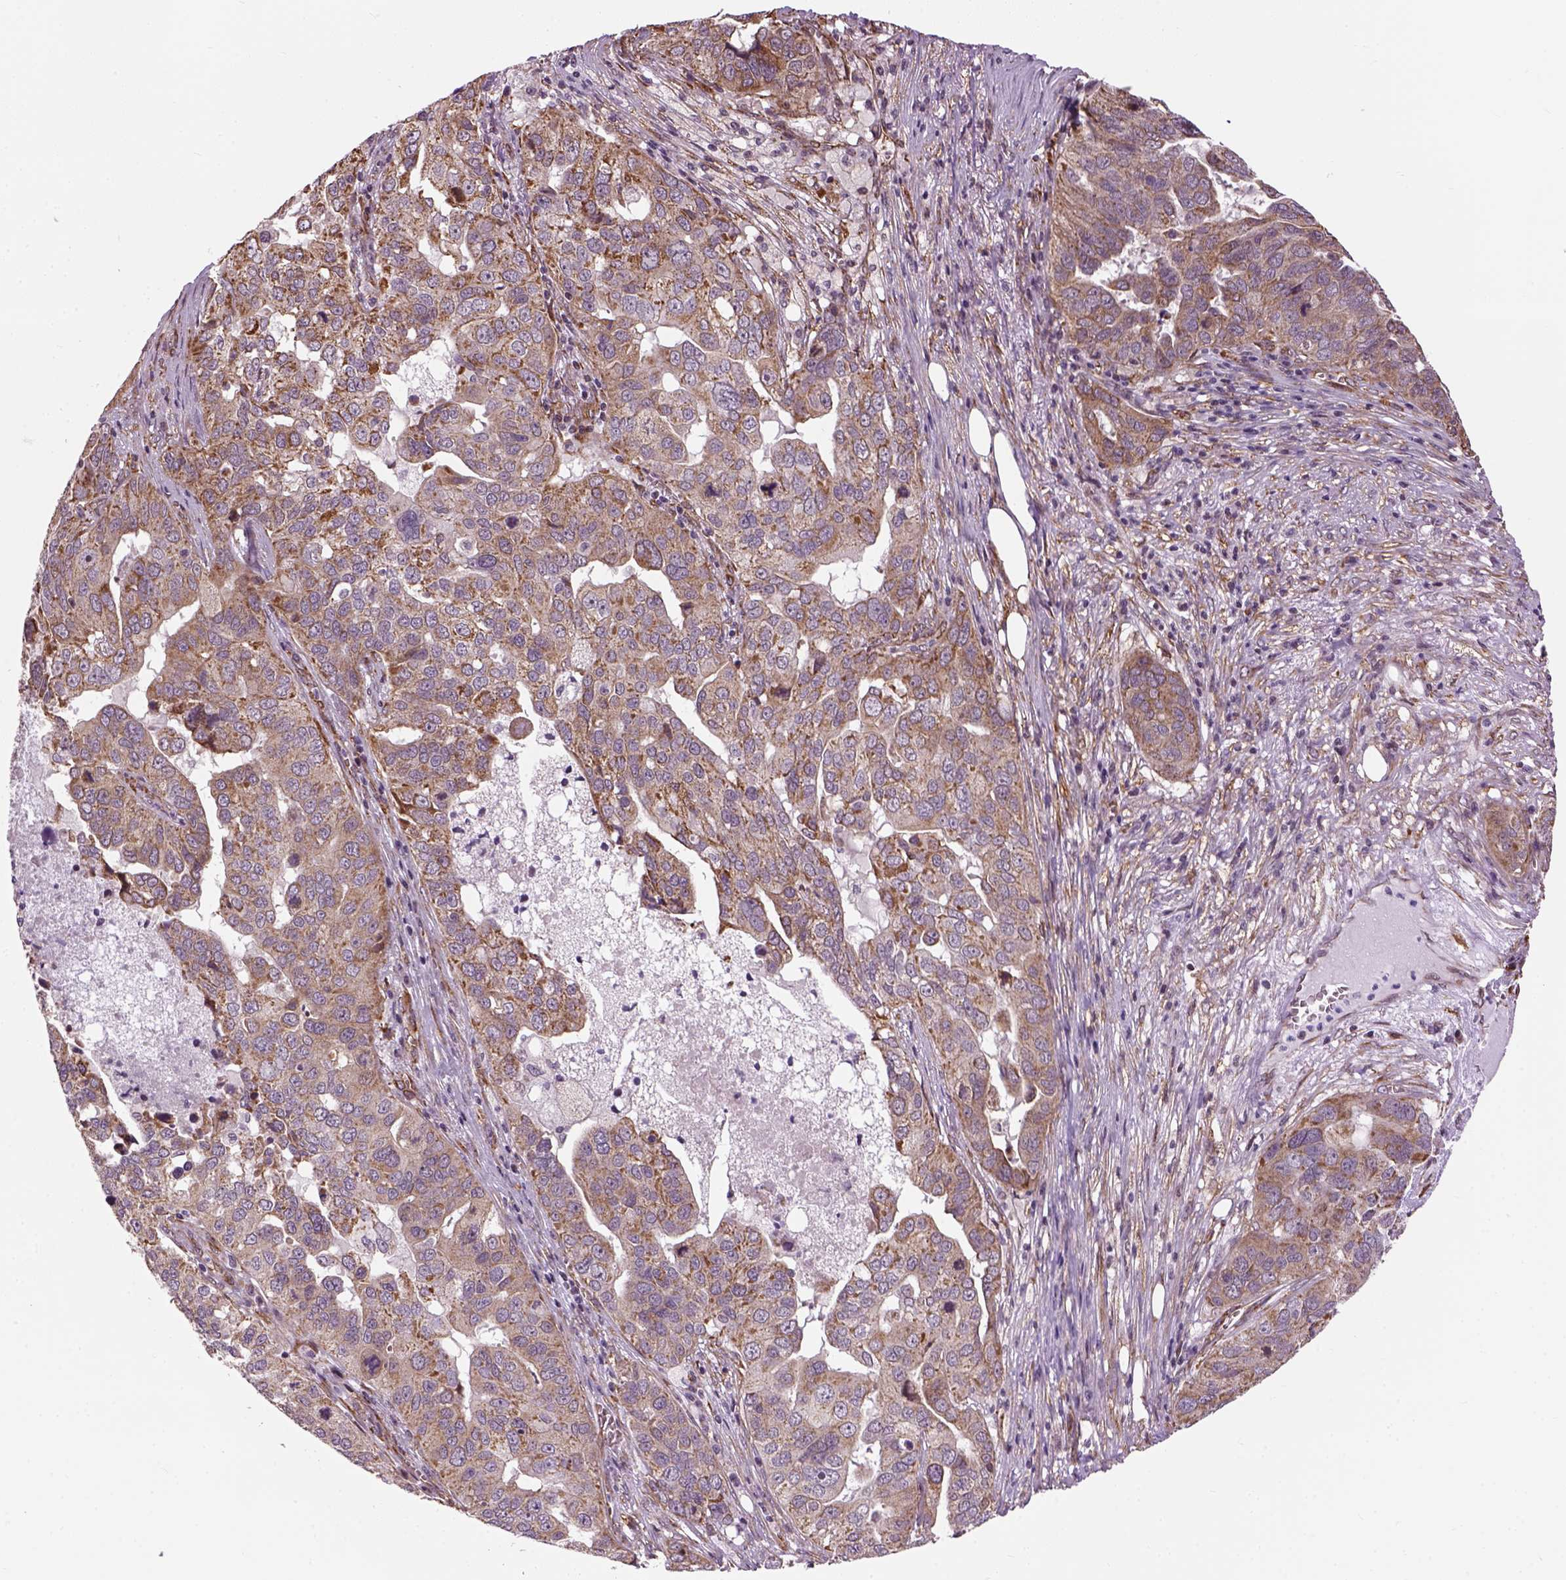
{"staining": {"intensity": "weak", "quantity": "25%-75%", "location": "cytoplasmic/membranous"}, "tissue": "ovarian cancer", "cell_type": "Tumor cells", "image_type": "cancer", "snomed": [{"axis": "morphology", "description": "Carcinoma, endometroid"}, {"axis": "topography", "description": "Soft tissue"}, {"axis": "topography", "description": "Ovary"}], "caption": "The immunohistochemical stain shows weak cytoplasmic/membranous positivity in tumor cells of ovarian cancer (endometroid carcinoma) tissue.", "gene": "XK", "patient": {"sex": "female", "age": 52}}